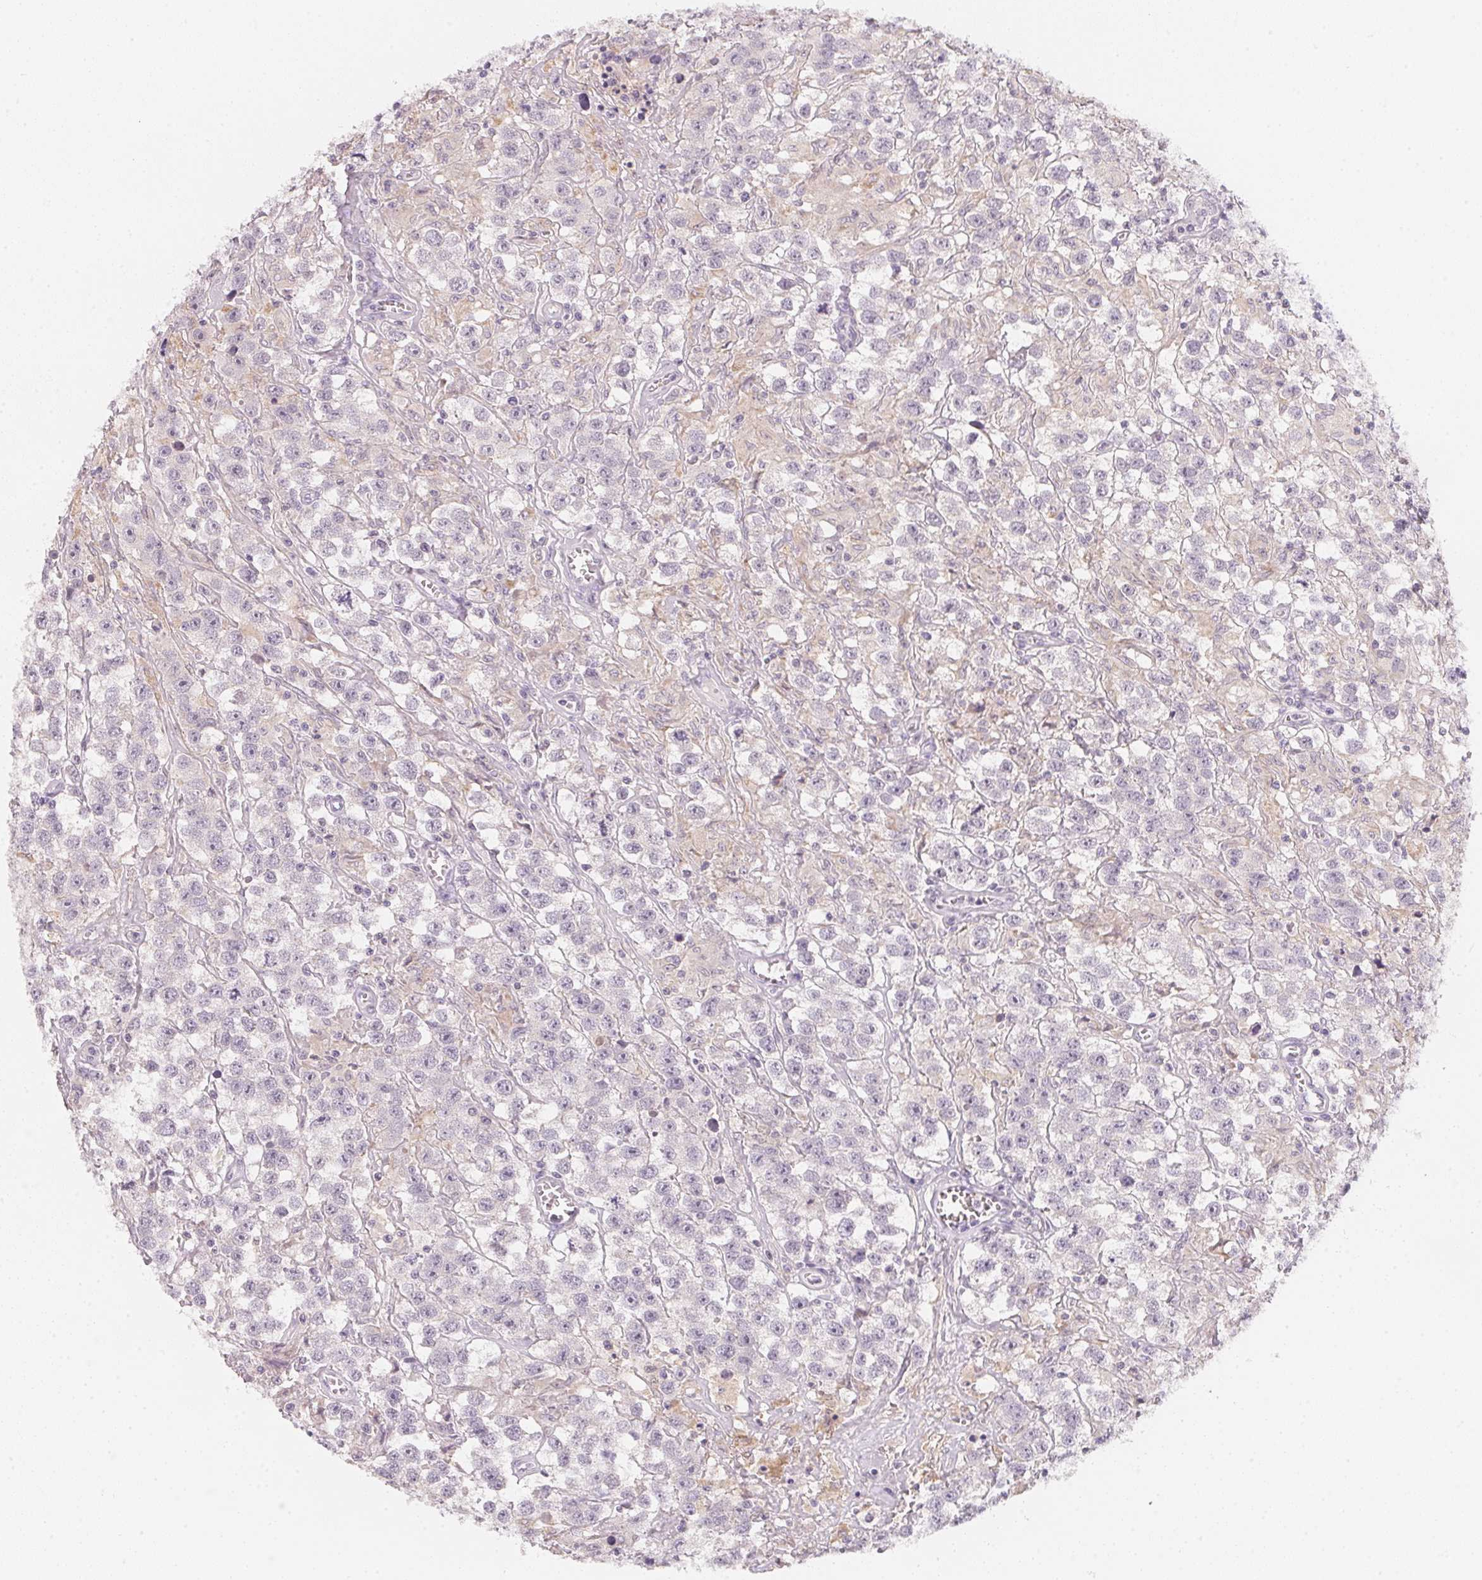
{"staining": {"intensity": "negative", "quantity": "none", "location": "none"}, "tissue": "testis cancer", "cell_type": "Tumor cells", "image_type": "cancer", "snomed": [{"axis": "morphology", "description": "Seminoma, NOS"}, {"axis": "topography", "description": "Testis"}], "caption": "Immunohistochemistry (IHC) image of testis cancer (seminoma) stained for a protein (brown), which shows no positivity in tumor cells.", "gene": "CFAP276", "patient": {"sex": "male", "age": 43}}